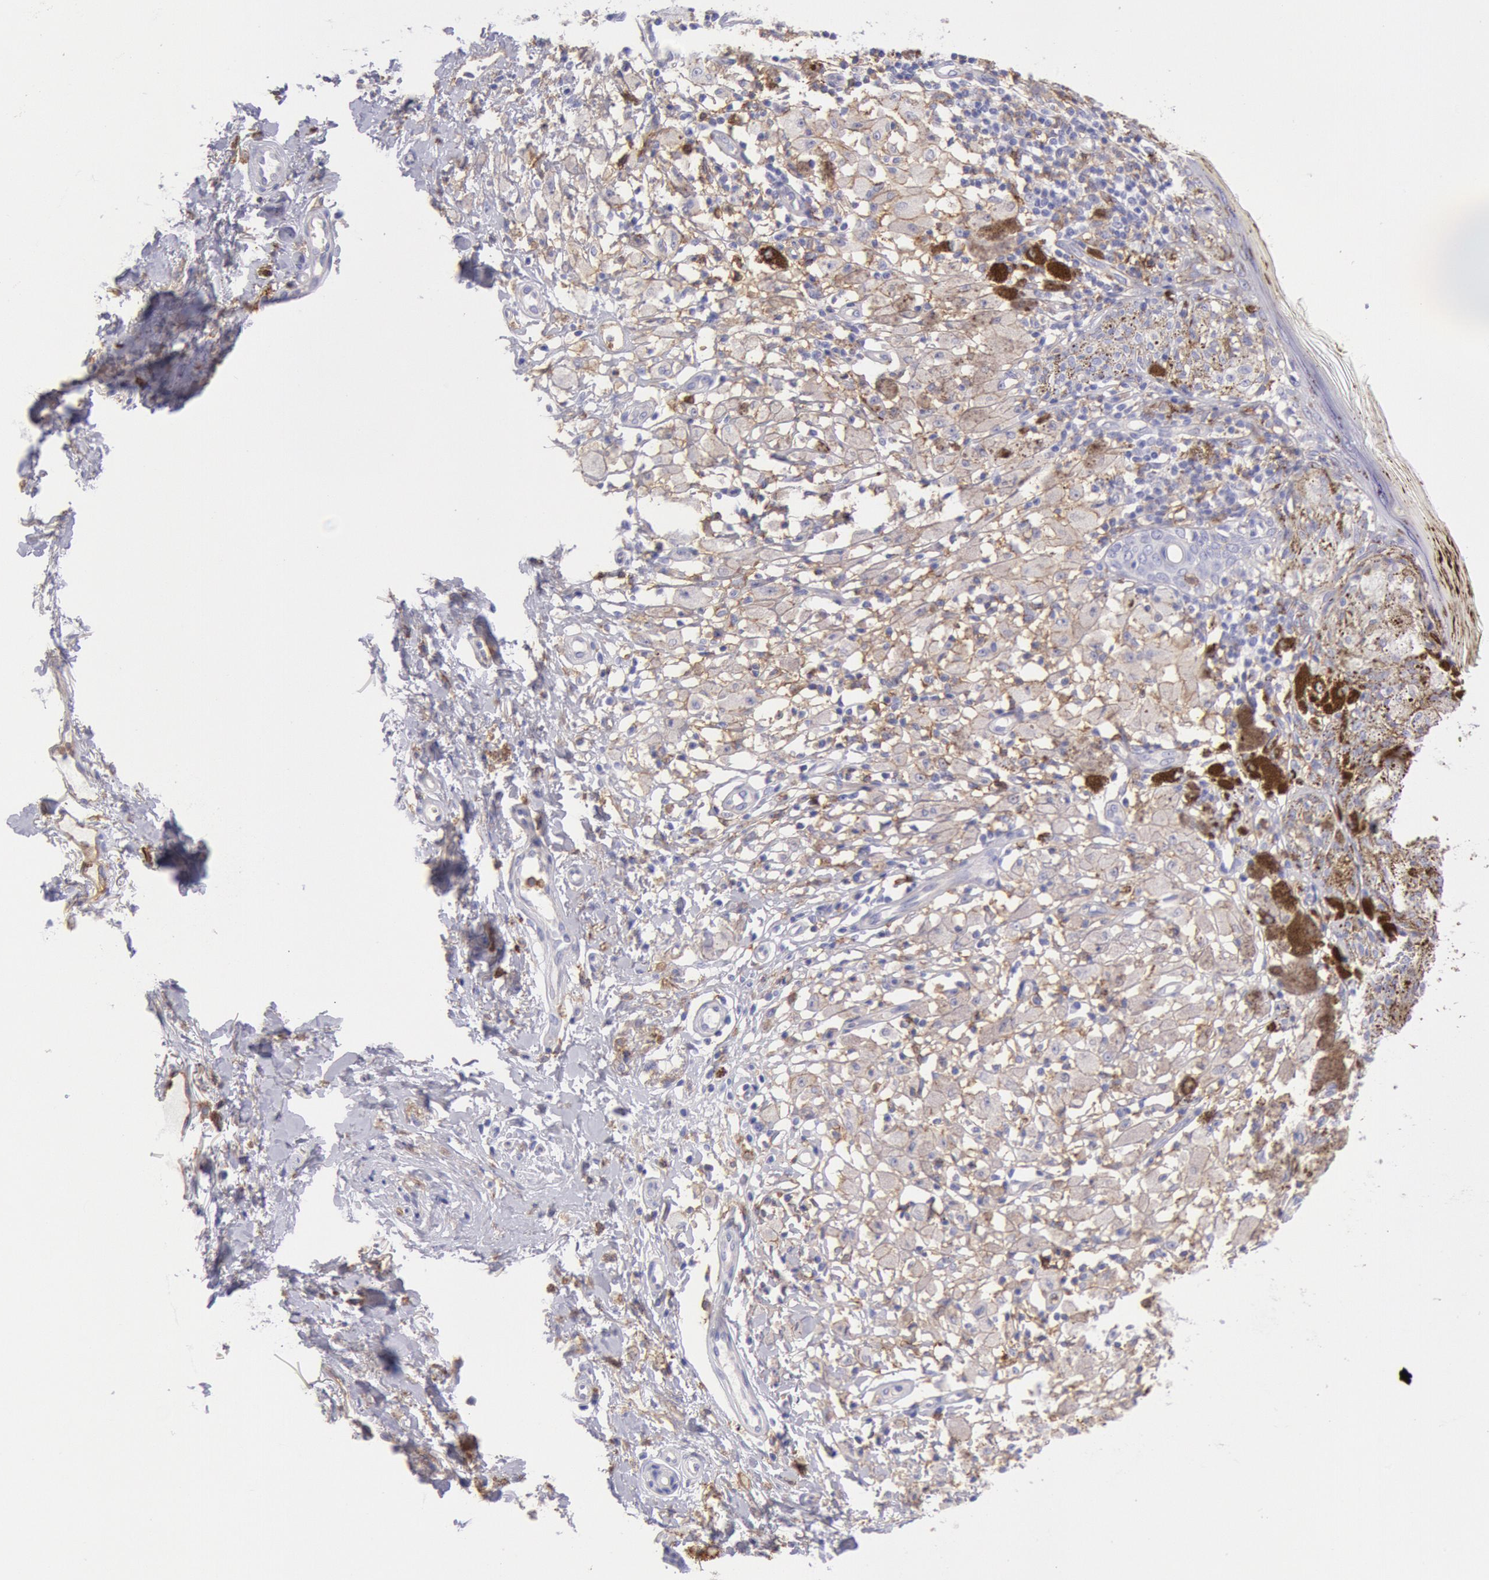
{"staining": {"intensity": "negative", "quantity": "none", "location": "none"}, "tissue": "melanoma", "cell_type": "Tumor cells", "image_type": "cancer", "snomed": [{"axis": "morphology", "description": "Malignant melanoma, NOS"}, {"axis": "topography", "description": "Skin"}], "caption": "This is a photomicrograph of IHC staining of melanoma, which shows no expression in tumor cells.", "gene": "LYN", "patient": {"sex": "male", "age": 88}}